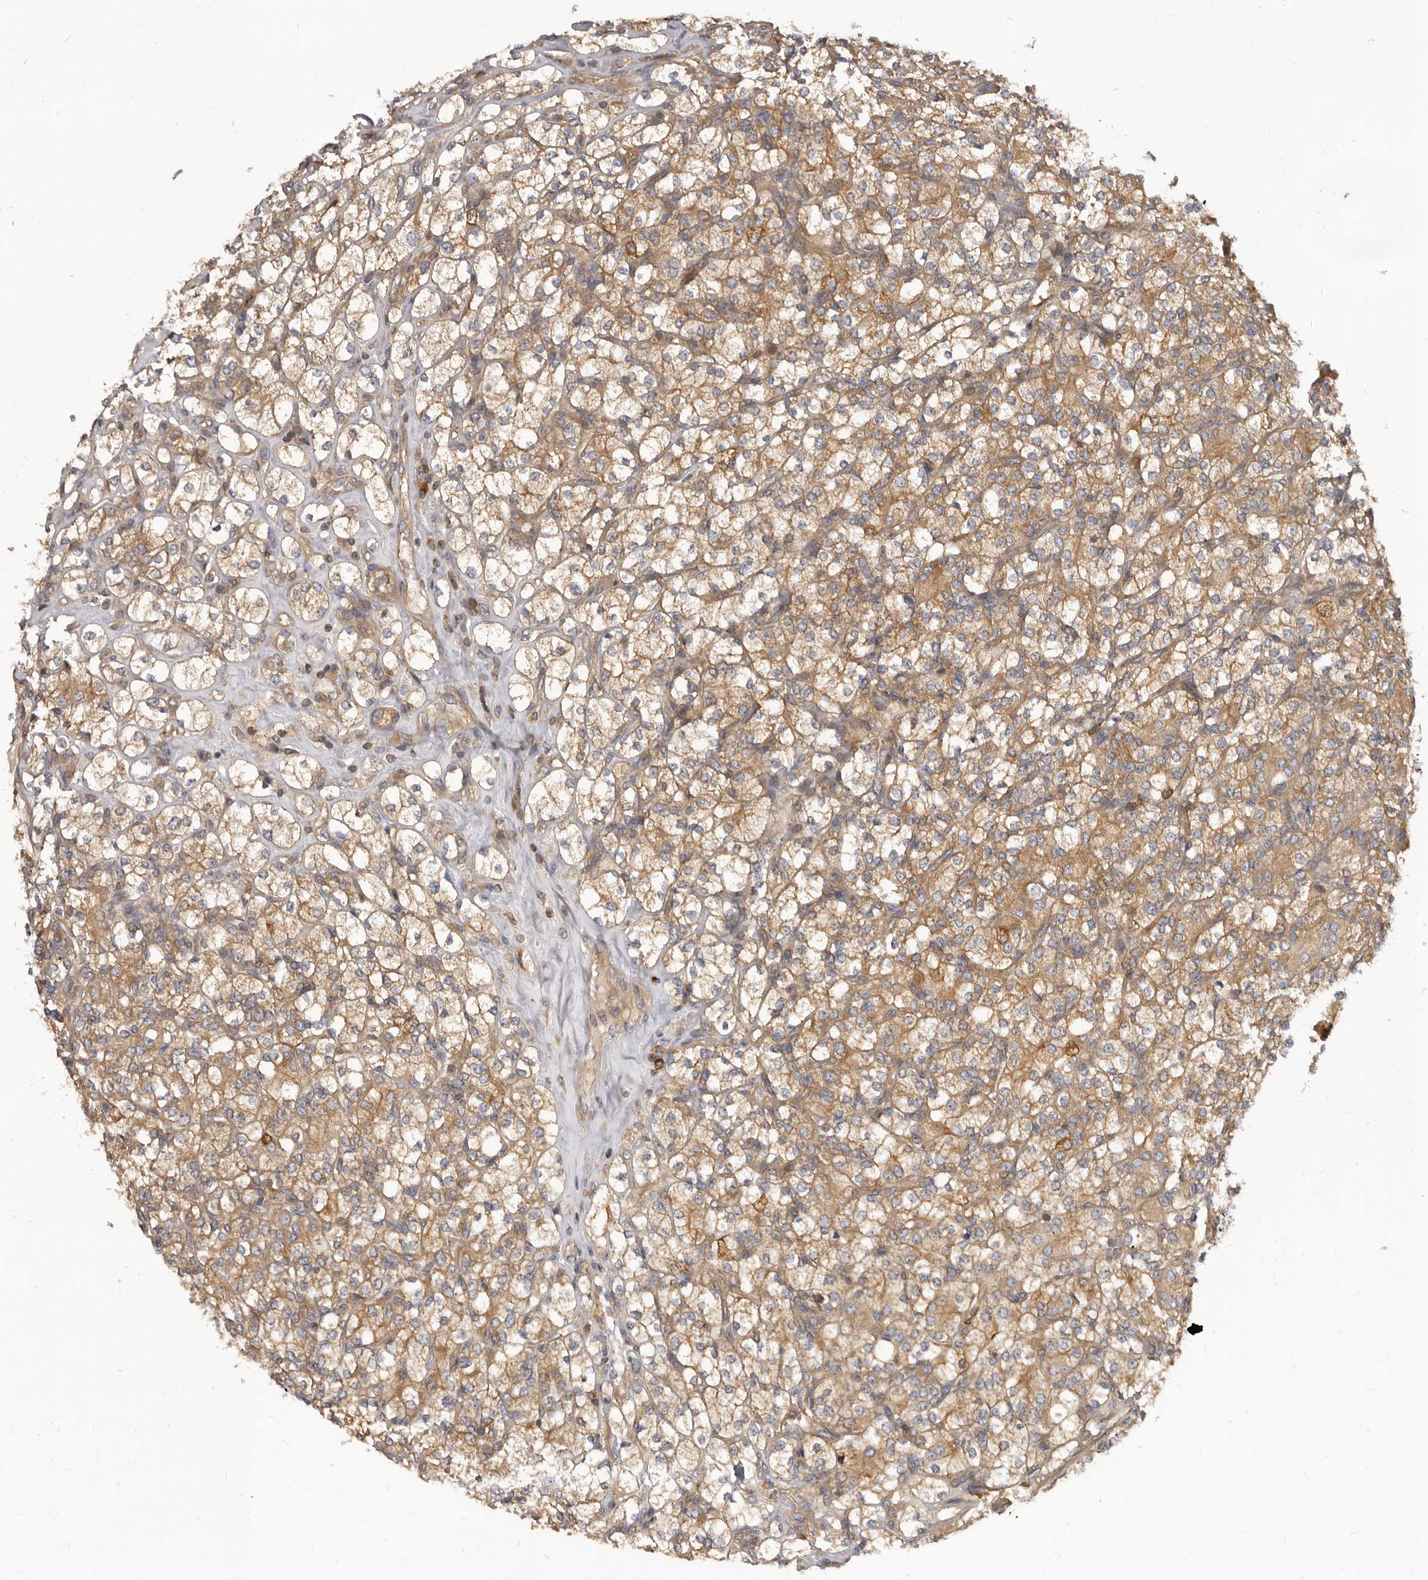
{"staining": {"intensity": "moderate", "quantity": ">75%", "location": "cytoplasmic/membranous"}, "tissue": "renal cancer", "cell_type": "Tumor cells", "image_type": "cancer", "snomed": [{"axis": "morphology", "description": "Adenocarcinoma, NOS"}, {"axis": "topography", "description": "Kidney"}], "caption": "The micrograph reveals staining of renal cancer, revealing moderate cytoplasmic/membranous protein expression (brown color) within tumor cells.", "gene": "ADAMTS20", "patient": {"sex": "male", "age": 77}}